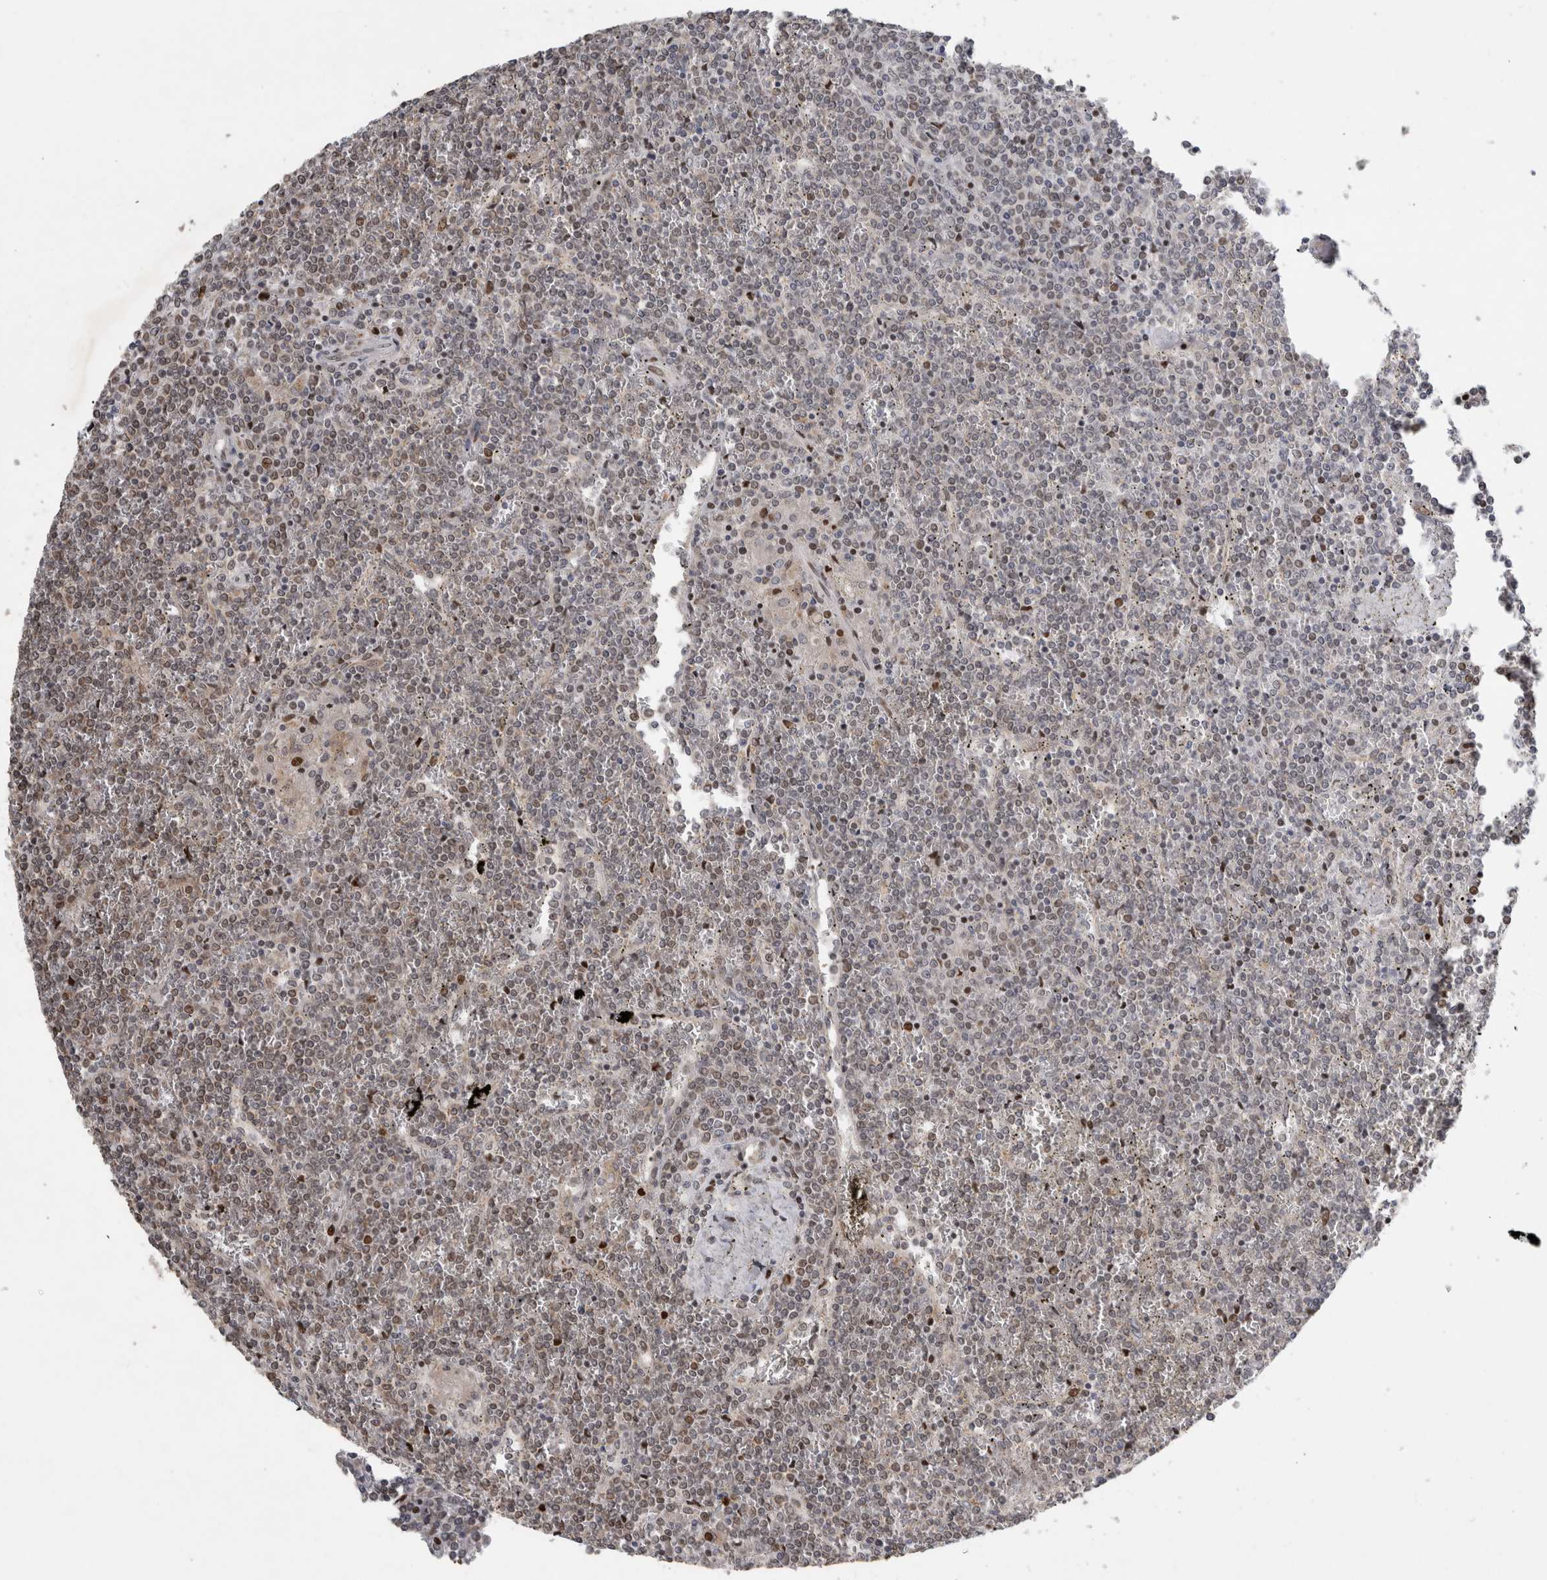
{"staining": {"intensity": "moderate", "quantity": "<25%", "location": "nuclear"}, "tissue": "lymphoma", "cell_type": "Tumor cells", "image_type": "cancer", "snomed": [{"axis": "morphology", "description": "Malignant lymphoma, non-Hodgkin's type, Low grade"}, {"axis": "topography", "description": "Spleen"}], "caption": "IHC histopathology image of human lymphoma stained for a protein (brown), which reveals low levels of moderate nuclear staining in approximately <25% of tumor cells.", "gene": "C8orf58", "patient": {"sex": "female", "age": 19}}